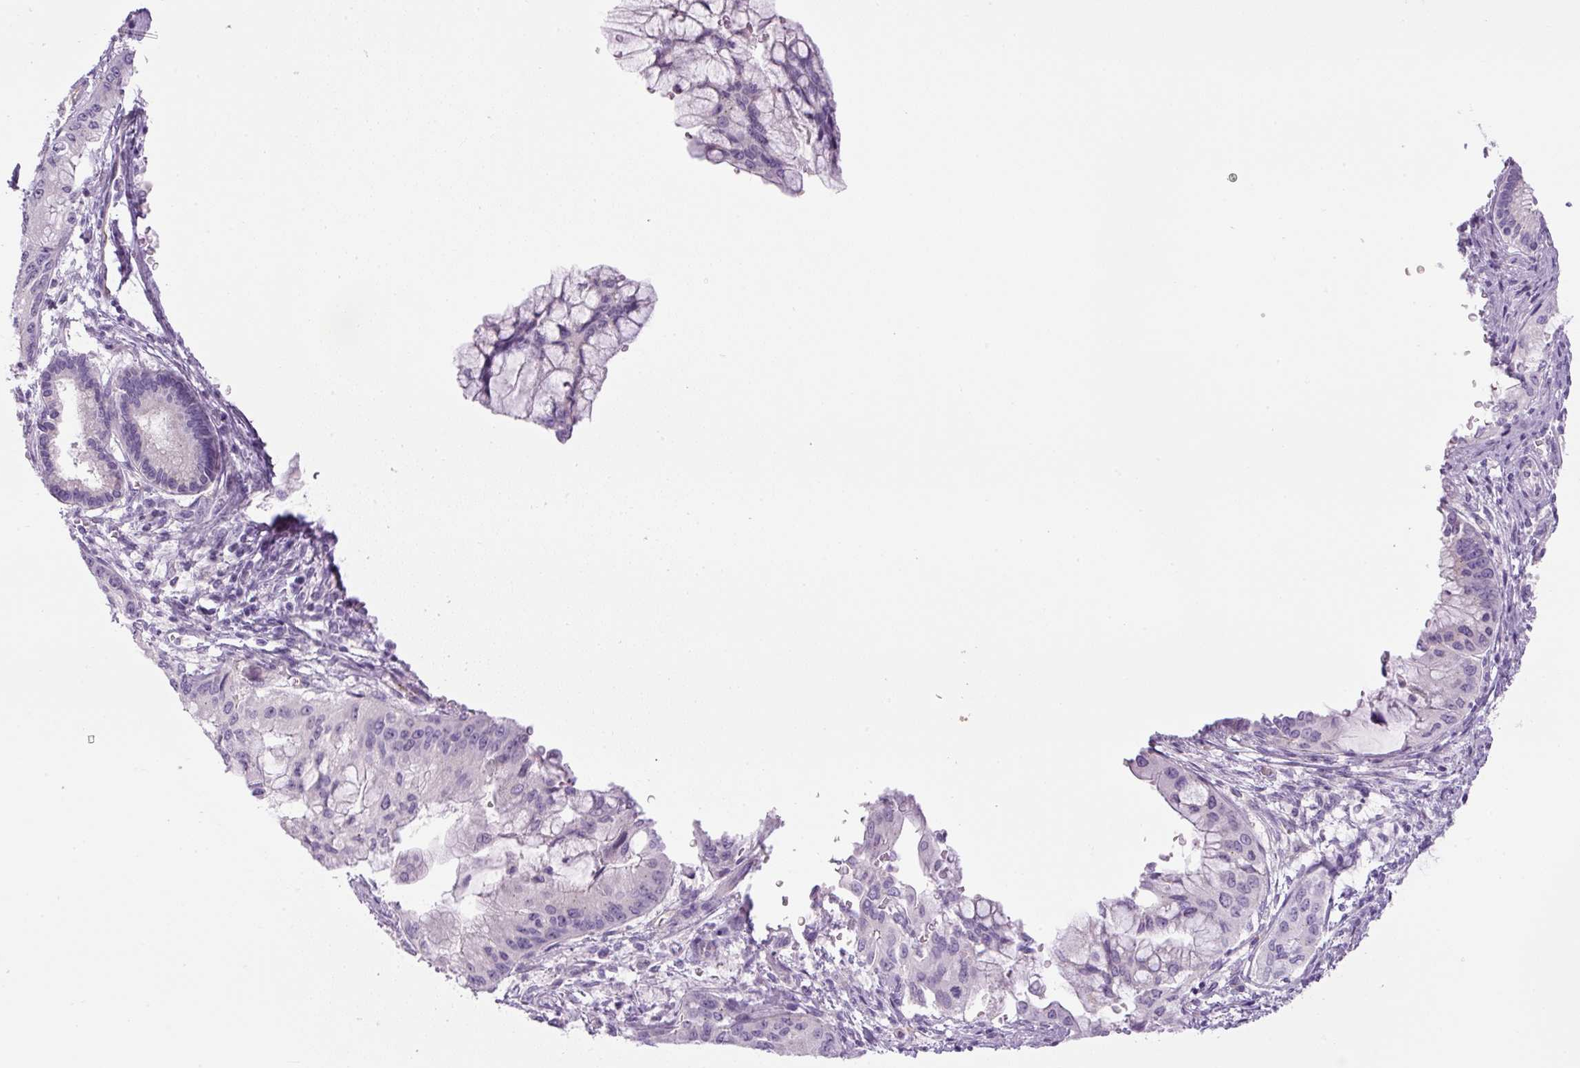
{"staining": {"intensity": "negative", "quantity": "none", "location": "none"}, "tissue": "pancreatic cancer", "cell_type": "Tumor cells", "image_type": "cancer", "snomed": [{"axis": "morphology", "description": "Adenocarcinoma, NOS"}, {"axis": "topography", "description": "Pancreas"}], "caption": "Protein analysis of pancreatic cancer shows no significant positivity in tumor cells.", "gene": "RSPO4", "patient": {"sex": "male", "age": 46}}